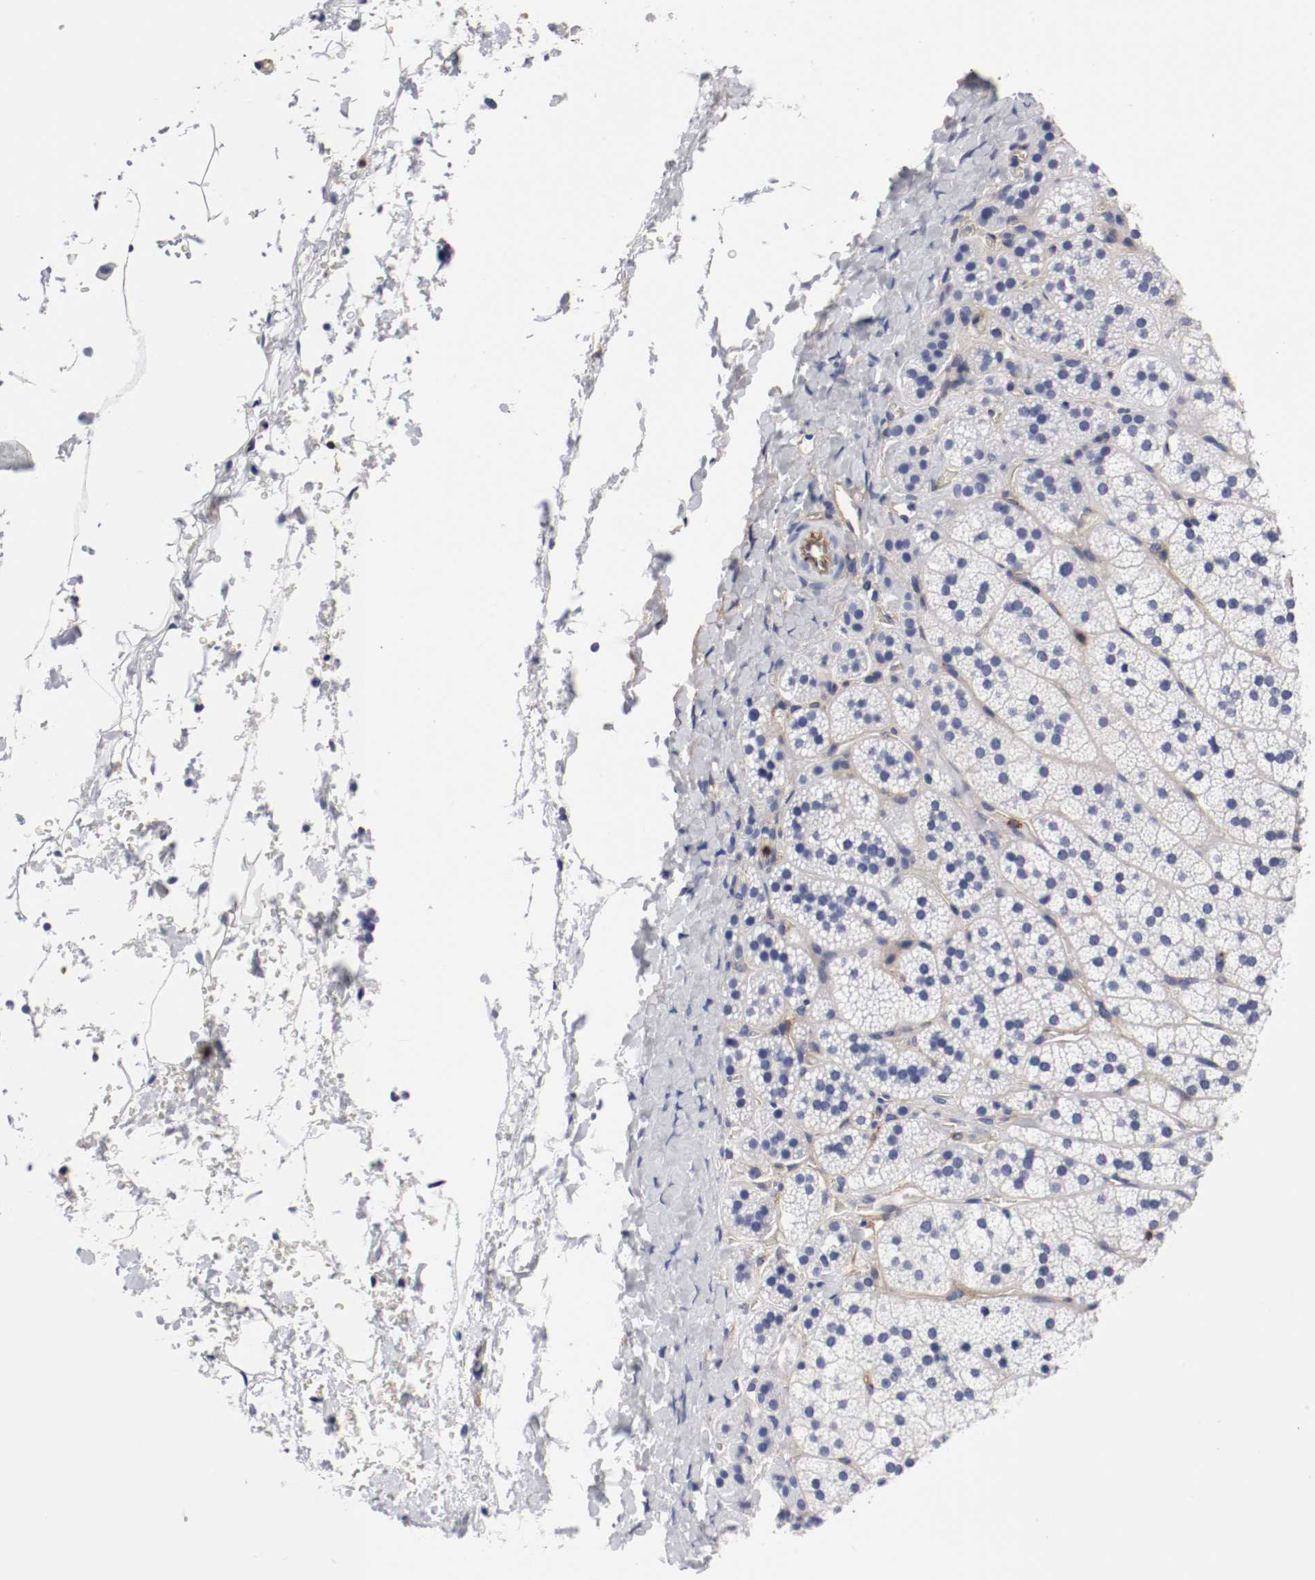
{"staining": {"intensity": "negative", "quantity": "none", "location": "none"}, "tissue": "adrenal gland", "cell_type": "Glandular cells", "image_type": "normal", "snomed": [{"axis": "morphology", "description": "Normal tissue, NOS"}, {"axis": "topography", "description": "Adrenal gland"}], "caption": "Histopathology image shows no protein staining in glandular cells of unremarkable adrenal gland. Nuclei are stained in blue.", "gene": "IFITM1", "patient": {"sex": "female", "age": 44}}